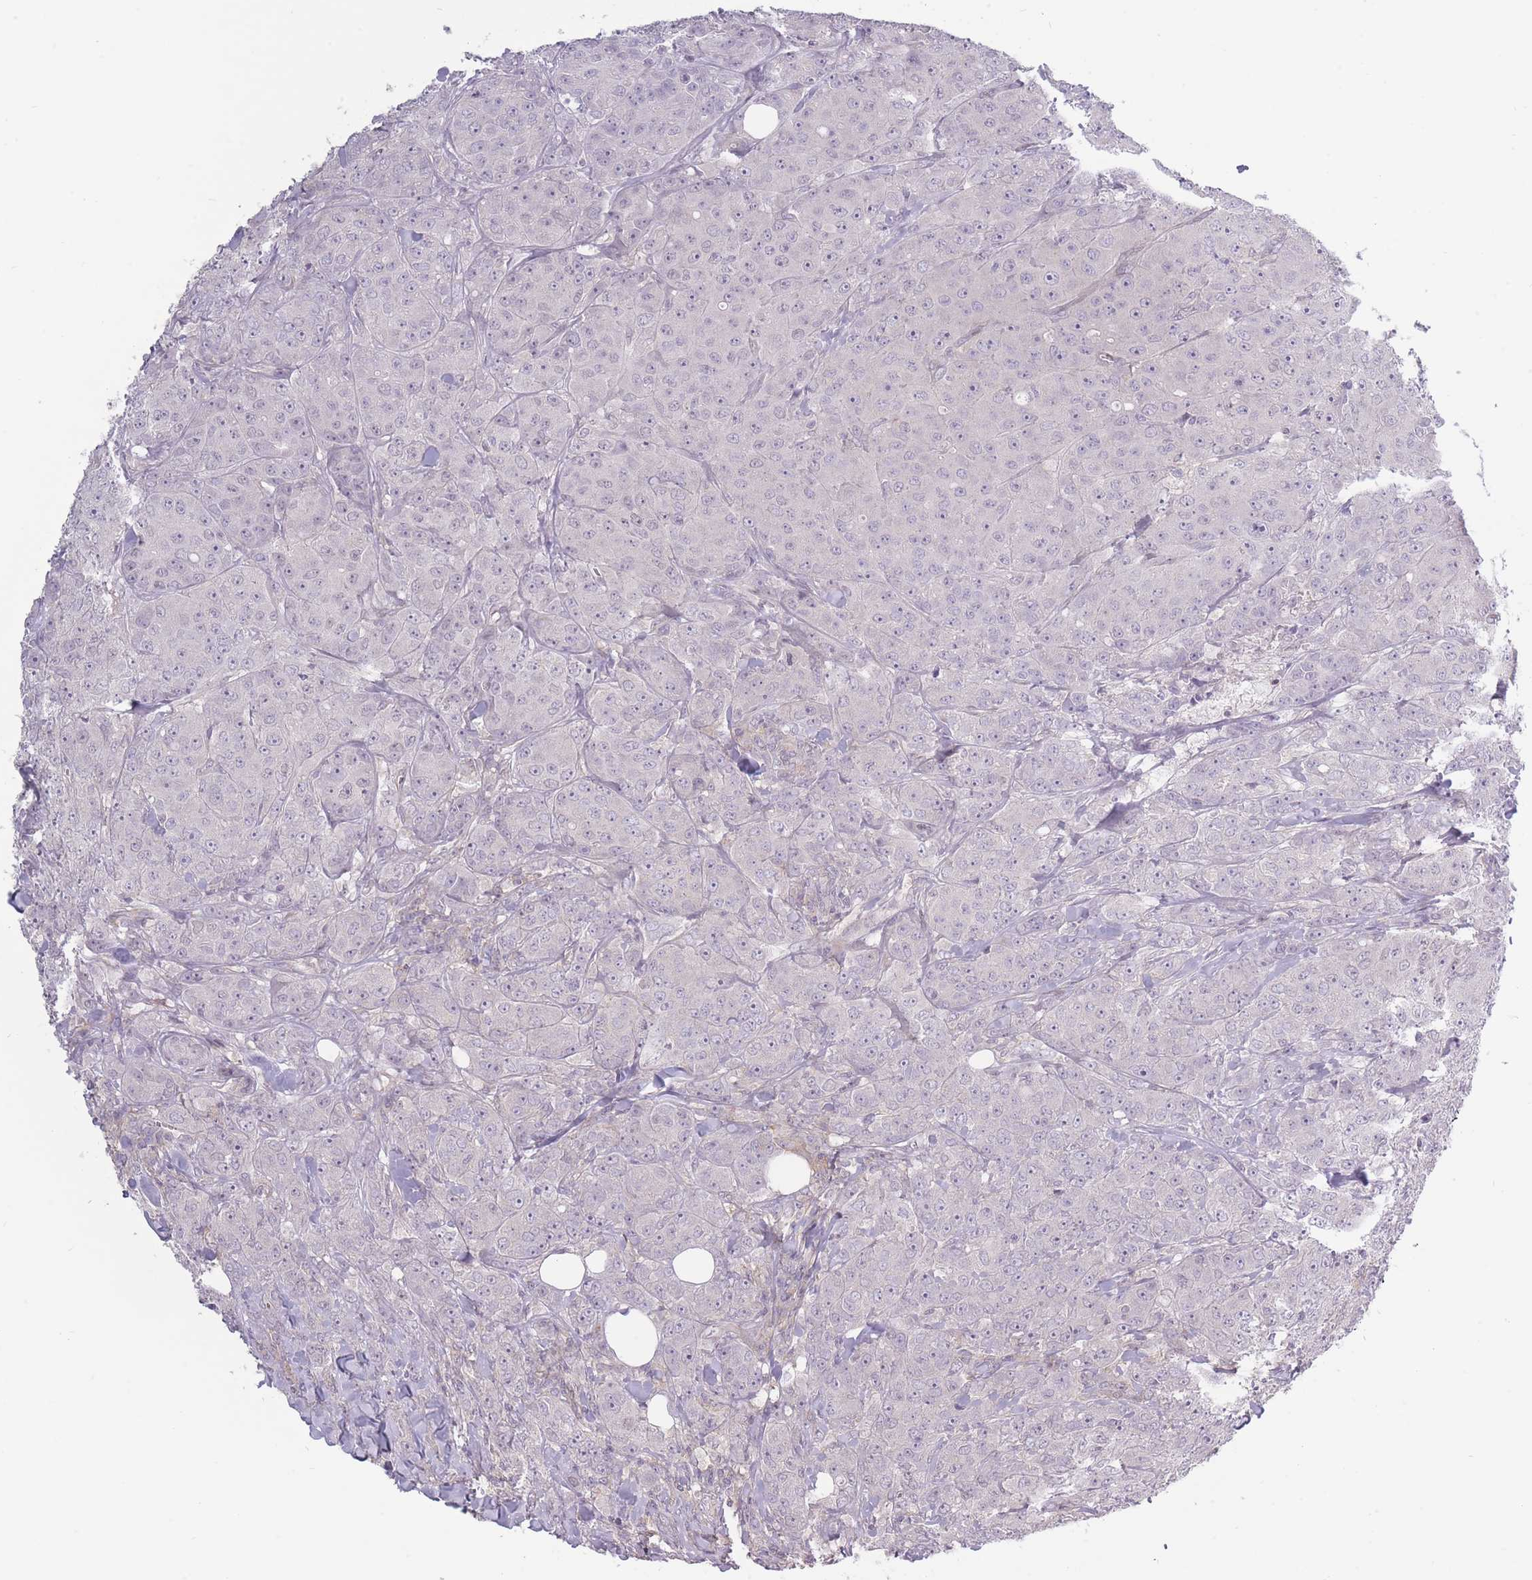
{"staining": {"intensity": "negative", "quantity": "none", "location": "none"}, "tissue": "breast cancer", "cell_type": "Tumor cells", "image_type": "cancer", "snomed": [{"axis": "morphology", "description": "Duct carcinoma"}, {"axis": "topography", "description": "Breast"}], "caption": "The histopathology image shows no significant staining in tumor cells of breast infiltrating ductal carcinoma. (Immunohistochemistry, brightfield microscopy, high magnification).", "gene": "TET3", "patient": {"sex": "female", "age": 43}}